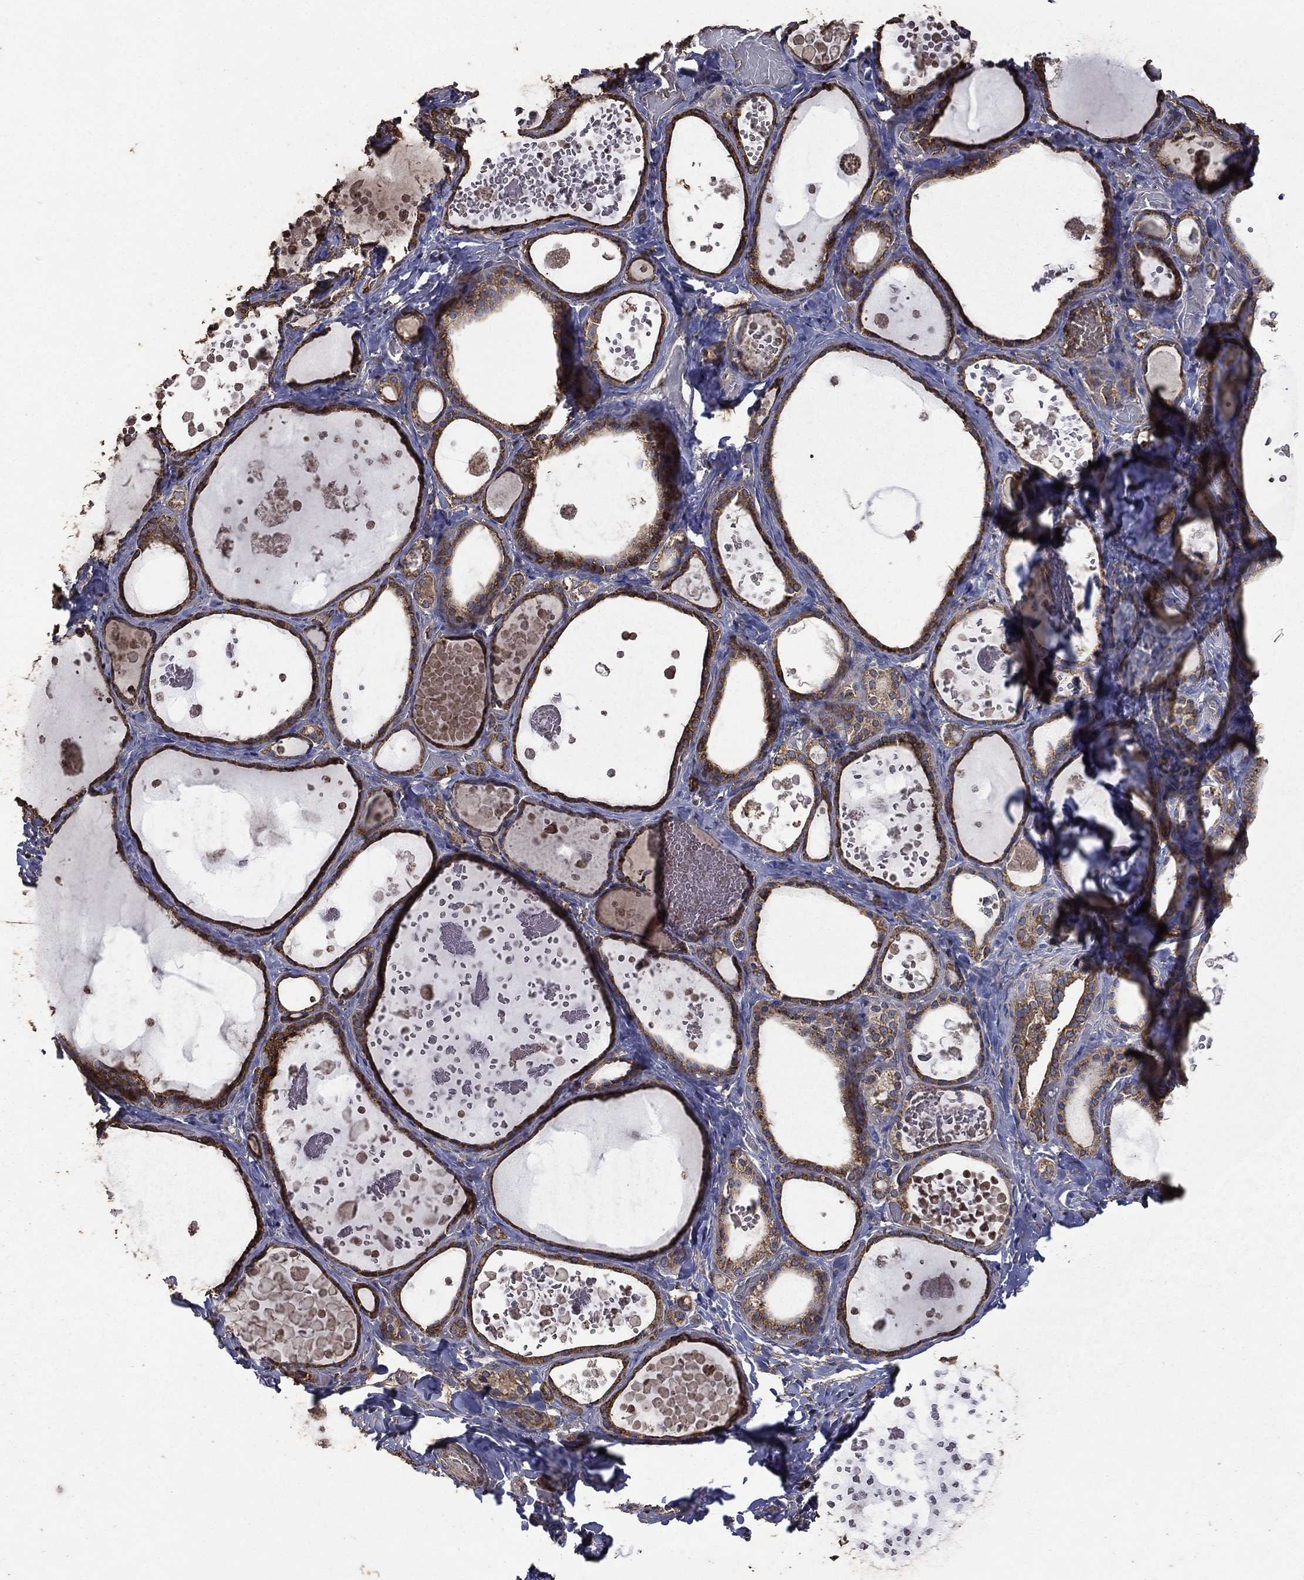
{"staining": {"intensity": "moderate", "quantity": ">75%", "location": "cytoplasmic/membranous"}, "tissue": "thyroid gland", "cell_type": "Glandular cells", "image_type": "normal", "snomed": [{"axis": "morphology", "description": "Normal tissue, NOS"}, {"axis": "topography", "description": "Thyroid gland"}], "caption": "Immunohistochemical staining of normal human thyroid gland displays medium levels of moderate cytoplasmic/membranous staining in about >75% of glandular cells.", "gene": "METTL27", "patient": {"sex": "female", "age": 56}}